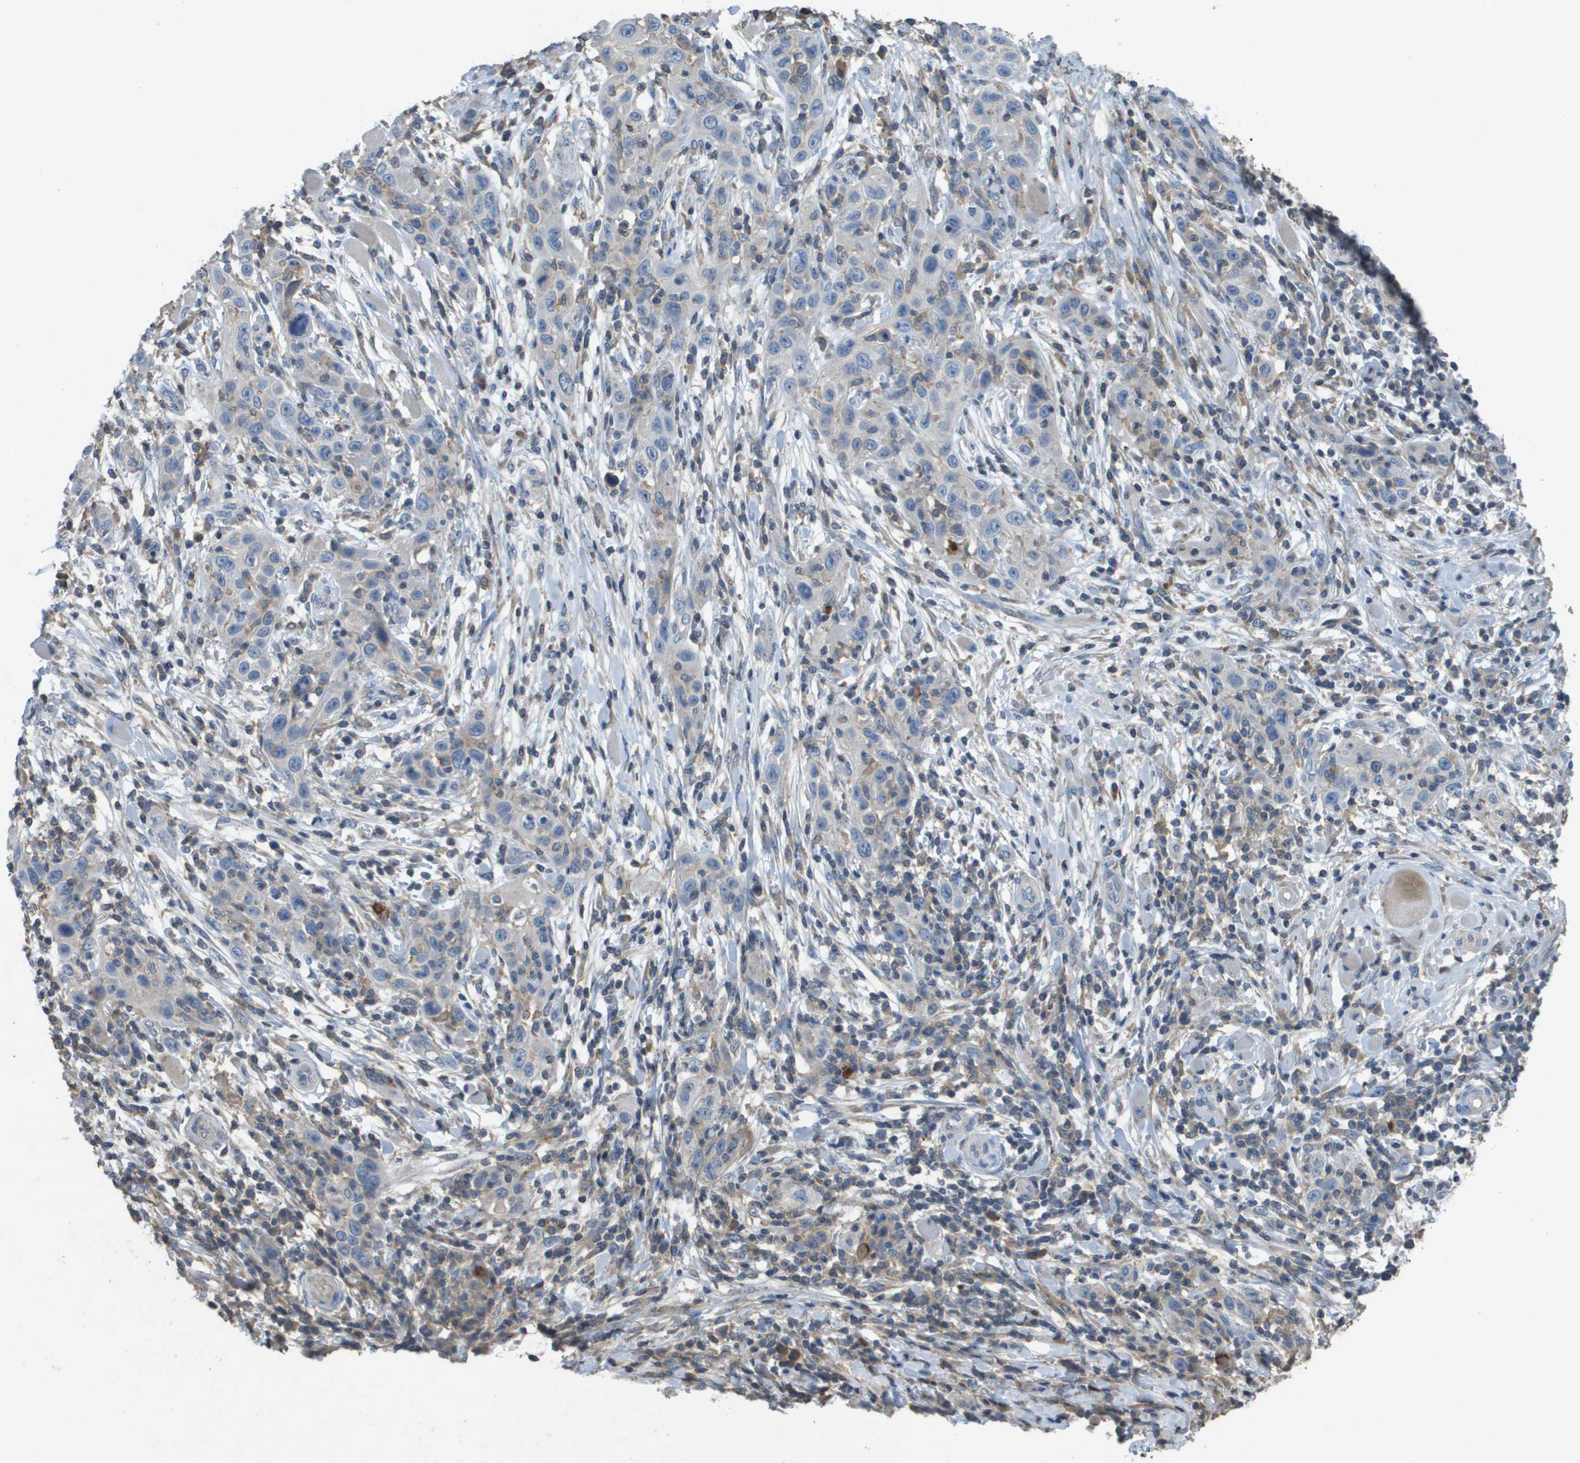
{"staining": {"intensity": "weak", "quantity": "<25%", "location": "cytoplasmic/membranous"}, "tissue": "skin cancer", "cell_type": "Tumor cells", "image_type": "cancer", "snomed": [{"axis": "morphology", "description": "Squamous cell carcinoma, NOS"}, {"axis": "topography", "description": "Skin"}], "caption": "A high-resolution histopathology image shows immunohistochemistry staining of skin cancer (squamous cell carcinoma), which exhibits no significant positivity in tumor cells.", "gene": "CLCA4", "patient": {"sex": "female", "age": 88}}